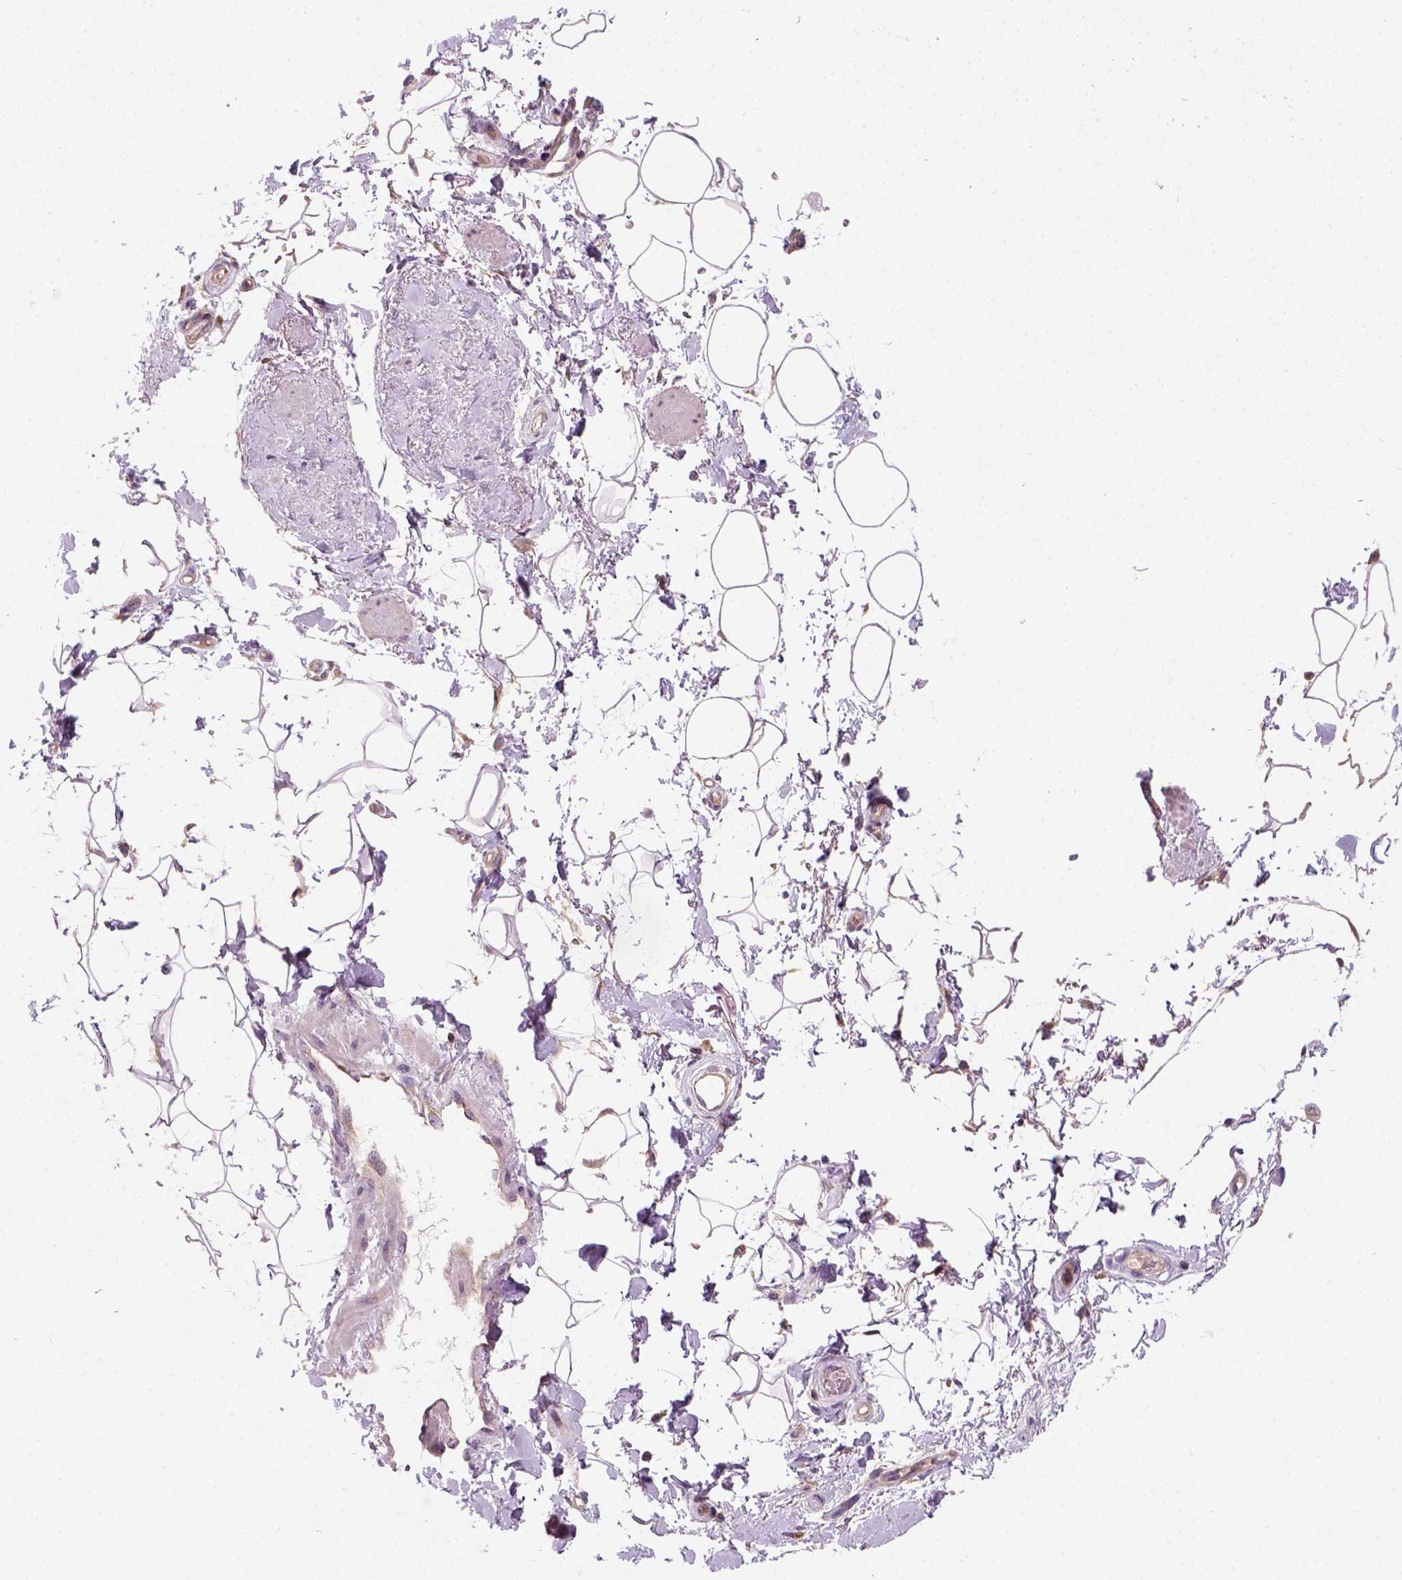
{"staining": {"intensity": "negative", "quantity": "none", "location": "none"}, "tissue": "adipose tissue", "cell_type": "Adipocytes", "image_type": "normal", "snomed": [{"axis": "morphology", "description": "Normal tissue, NOS"}, {"axis": "topography", "description": "Anal"}, {"axis": "topography", "description": "Peripheral nerve tissue"}], "caption": "Immunohistochemistry (IHC) image of benign adipose tissue stained for a protein (brown), which demonstrates no positivity in adipocytes. (Immunohistochemistry (IHC), brightfield microscopy, high magnification).", "gene": "CRACR2A", "patient": {"sex": "male", "age": 51}}